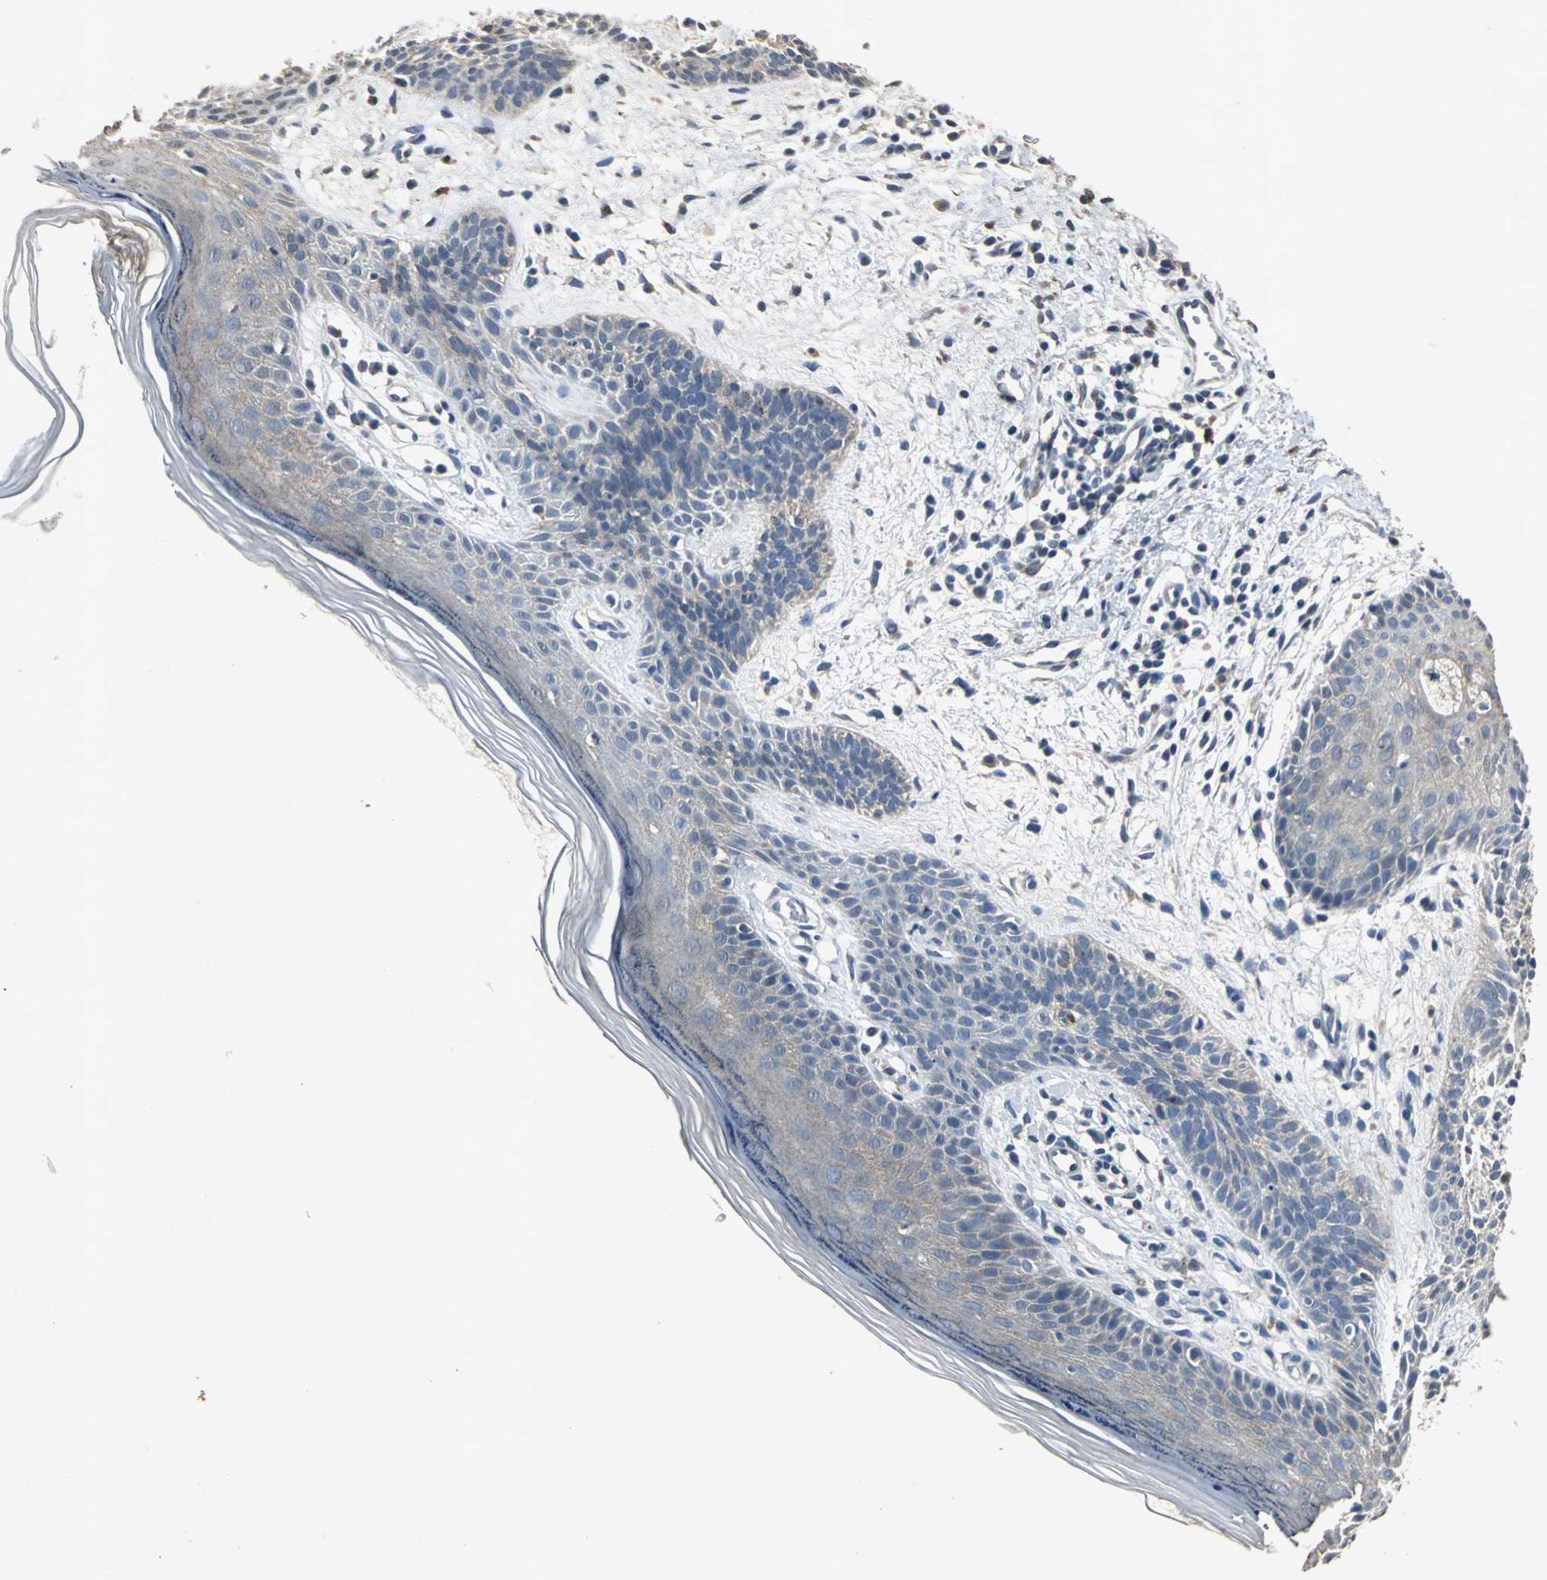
{"staining": {"intensity": "weak", "quantity": "25%-75%", "location": "cytoplasmic/membranous"}, "tissue": "skin cancer", "cell_type": "Tumor cells", "image_type": "cancer", "snomed": [{"axis": "morphology", "description": "Normal tissue, NOS"}, {"axis": "morphology", "description": "Basal cell carcinoma"}, {"axis": "topography", "description": "Skin"}], "caption": "Skin basal cell carcinoma stained for a protein (brown) shows weak cytoplasmic/membranous positive positivity in approximately 25%-75% of tumor cells.", "gene": "OCLN", "patient": {"sex": "female", "age": 69}}